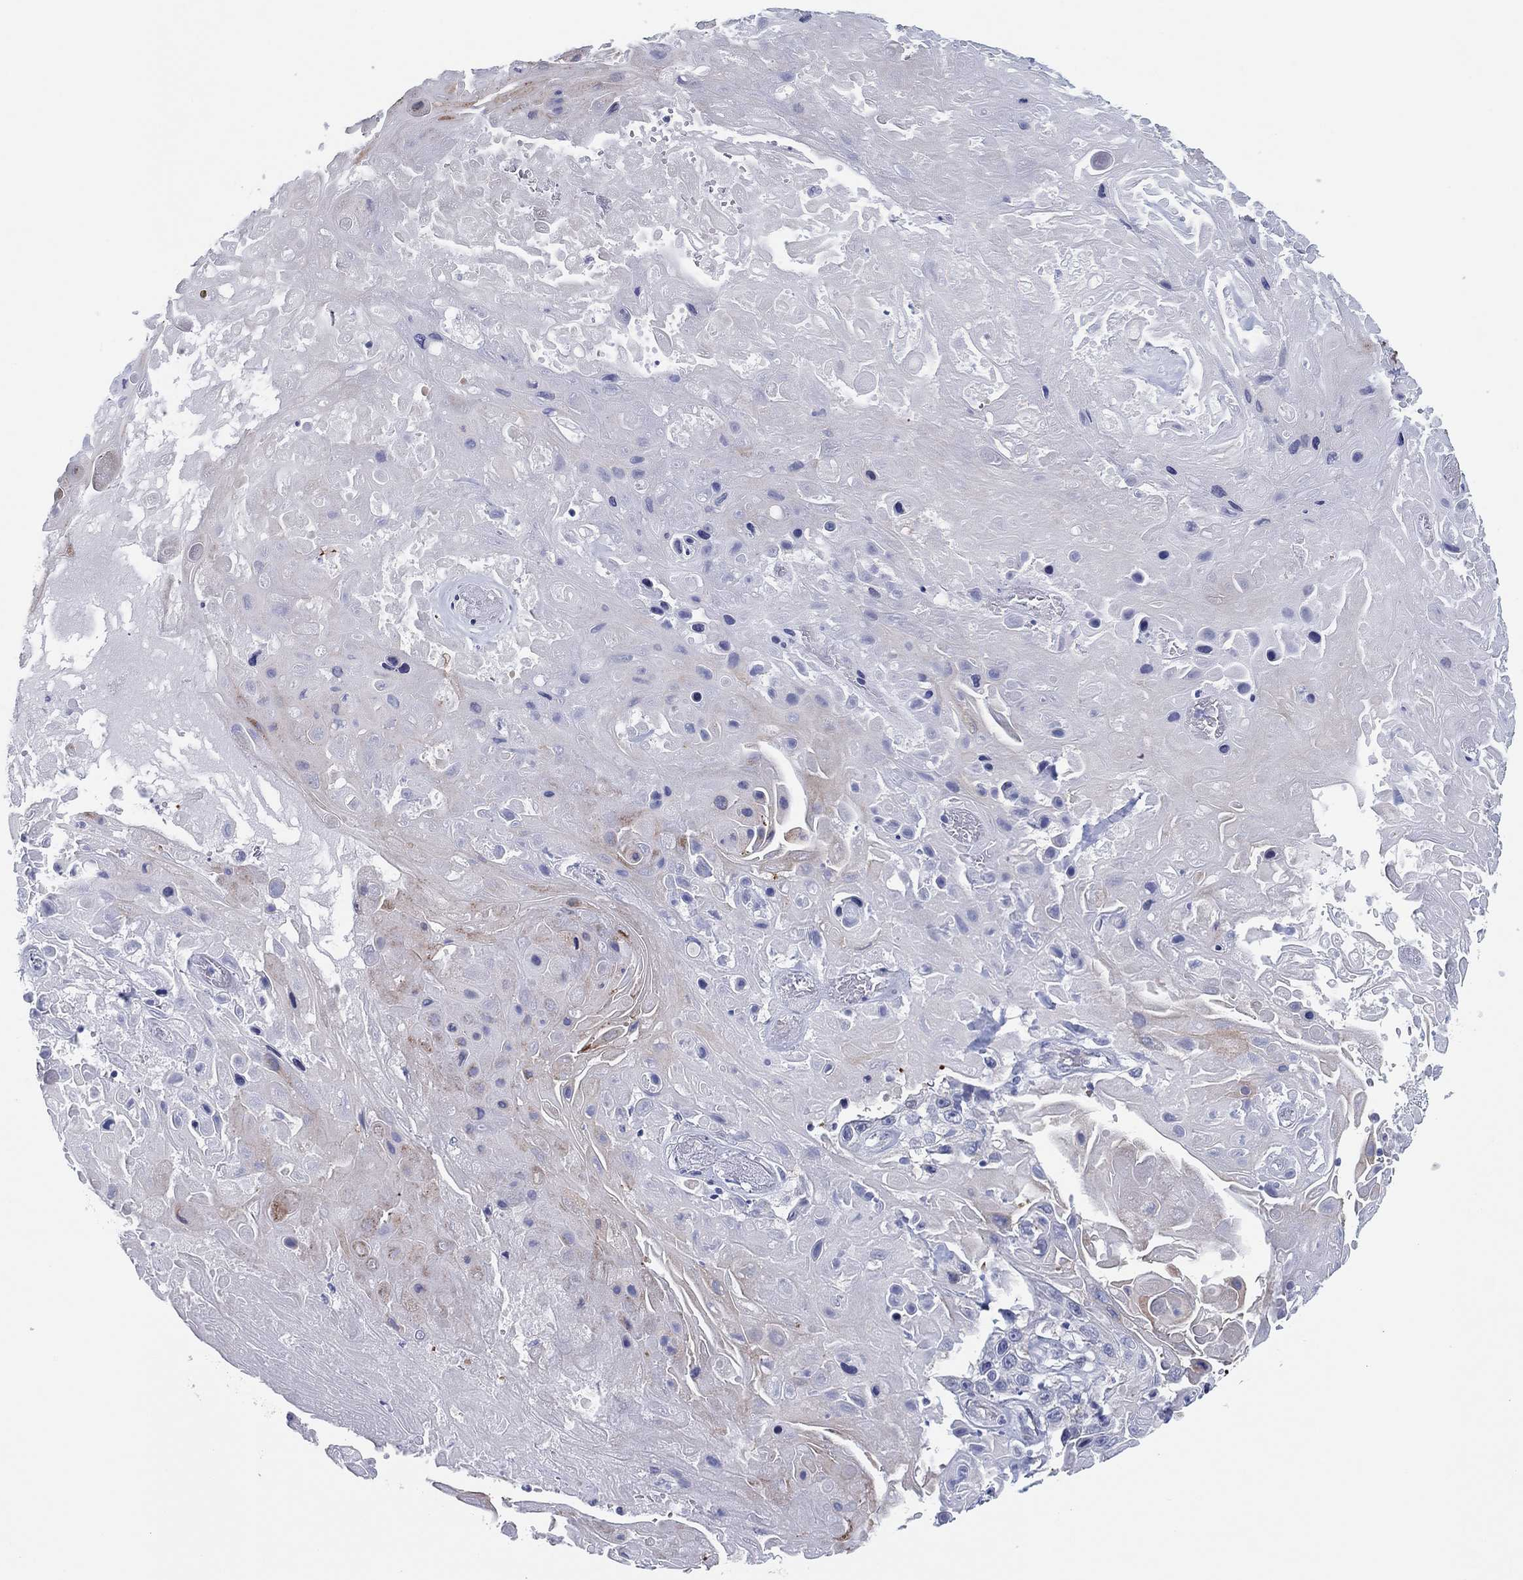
{"staining": {"intensity": "negative", "quantity": "none", "location": "none"}, "tissue": "skin cancer", "cell_type": "Tumor cells", "image_type": "cancer", "snomed": [{"axis": "morphology", "description": "Squamous cell carcinoma, NOS"}, {"axis": "topography", "description": "Skin"}], "caption": "High magnification brightfield microscopy of squamous cell carcinoma (skin) stained with DAB (brown) and counterstained with hematoxylin (blue): tumor cells show no significant positivity.", "gene": "HEATR4", "patient": {"sex": "male", "age": 82}}